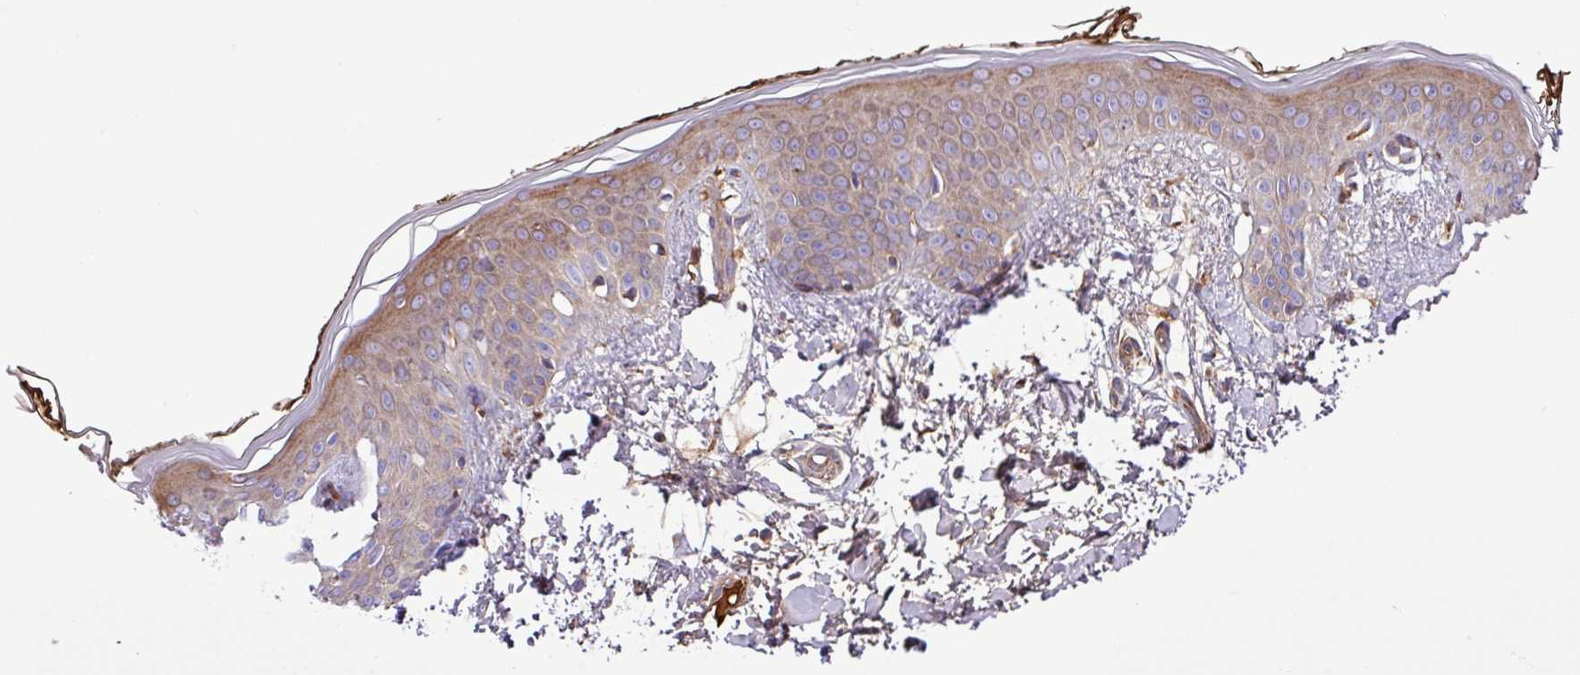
{"staining": {"intensity": "moderate", "quantity": ">75%", "location": "cytoplasmic/membranous"}, "tissue": "skin", "cell_type": "Fibroblasts", "image_type": "normal", "snomed": [{"axis": "morphology", "description": "Normal tissue, NOS"}, {"axis": "topography", "description": "Skin"}], "caption": "Protein positivity by IHC shows moderate cytoplasmic/membranous staining in about >75% of fibroblasts in benign skin.", "gene": "CWH43", "patient": {"sex": "female", "age": 34}}